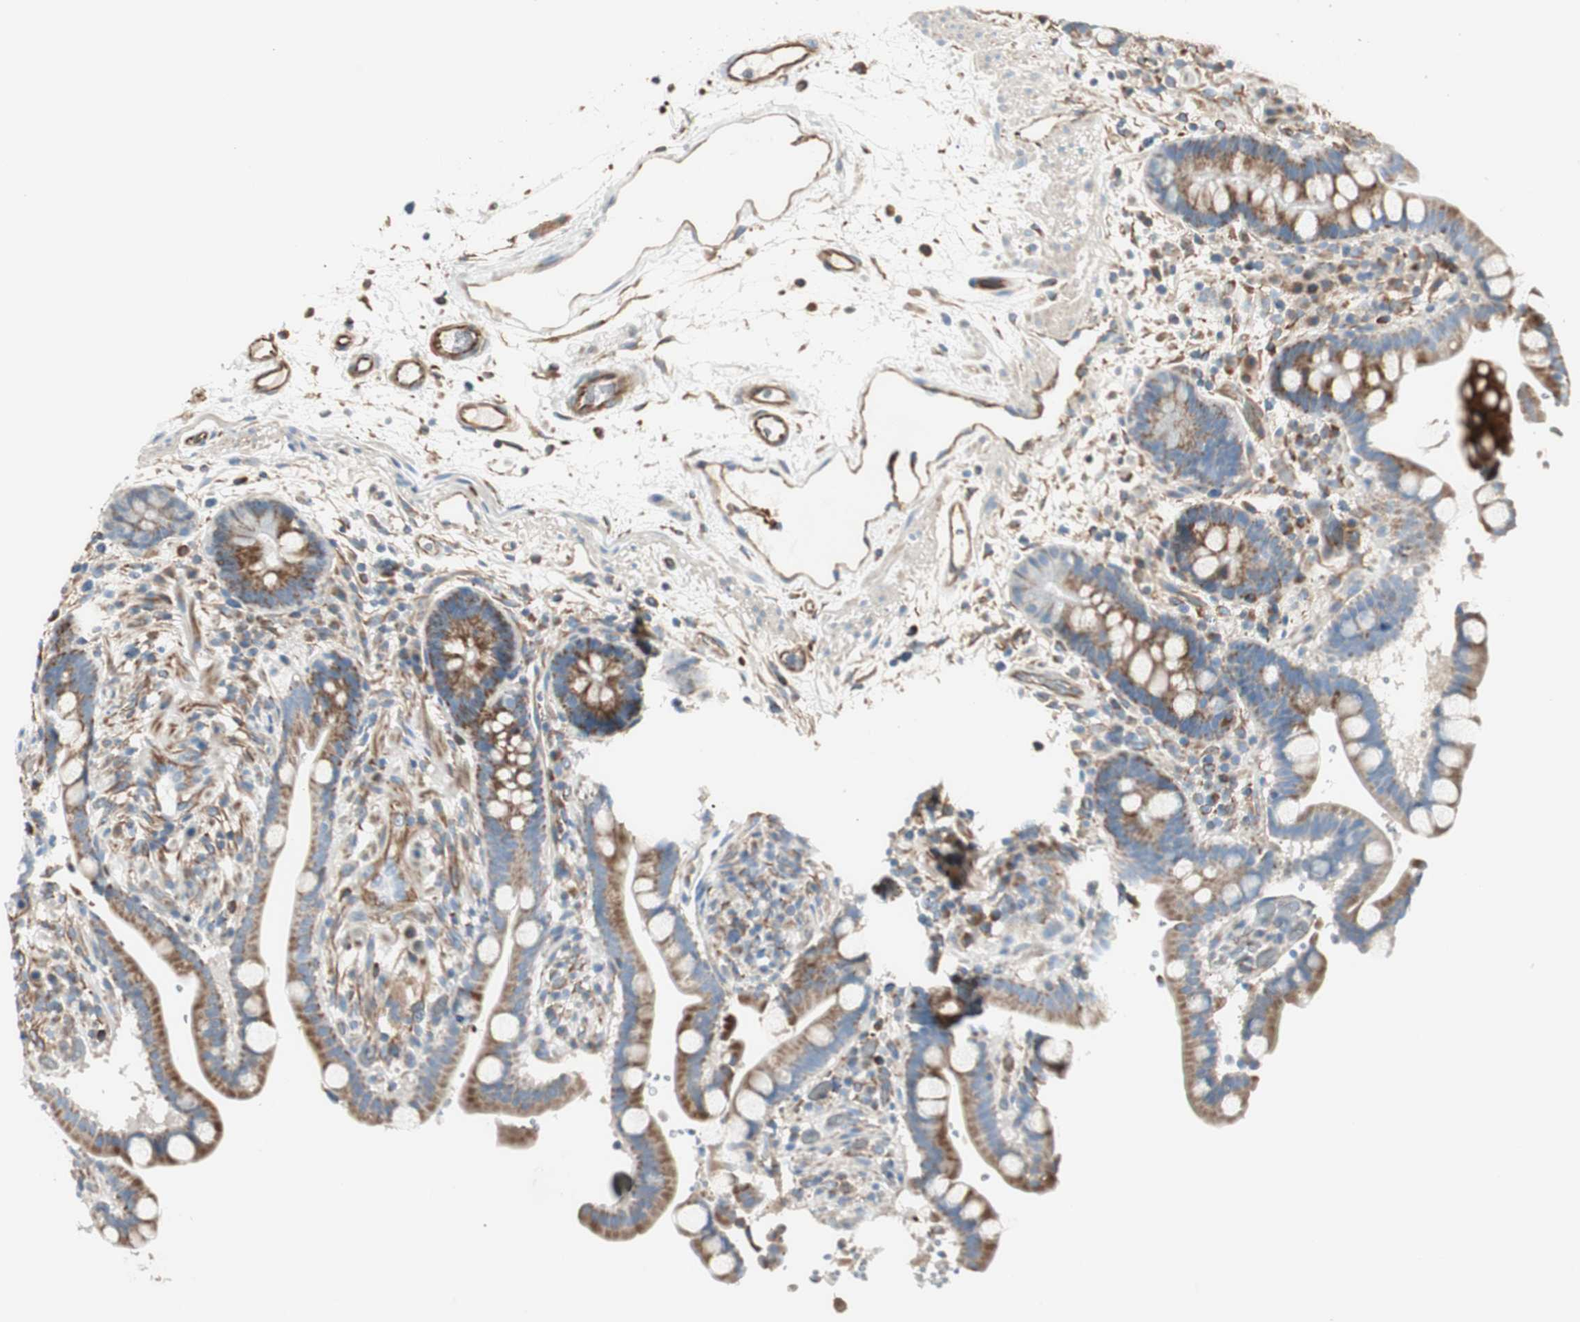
{"staining": {"intensity": "moderate", "quantity": ">75%", "location": "cytoplasmic/membranous"}, "tissue": "colon", "cell_type": "Endothelial cells", "image_type": "normal", "snomed": [{"axis": "morphology", "description": "Normal tissue, NOS"}, {"axis": "topography", "description": "Colon"}], "caption": "Protein staining of unremarkable colon shows moderate cytoplasmic/membranous positivity in approximately >75% of endothelial cells. (Brightfield microscopy of DAB IHC at high magnification).", "gene": "SRCIN1", "patient": {"sex": "male", "age": 73}}